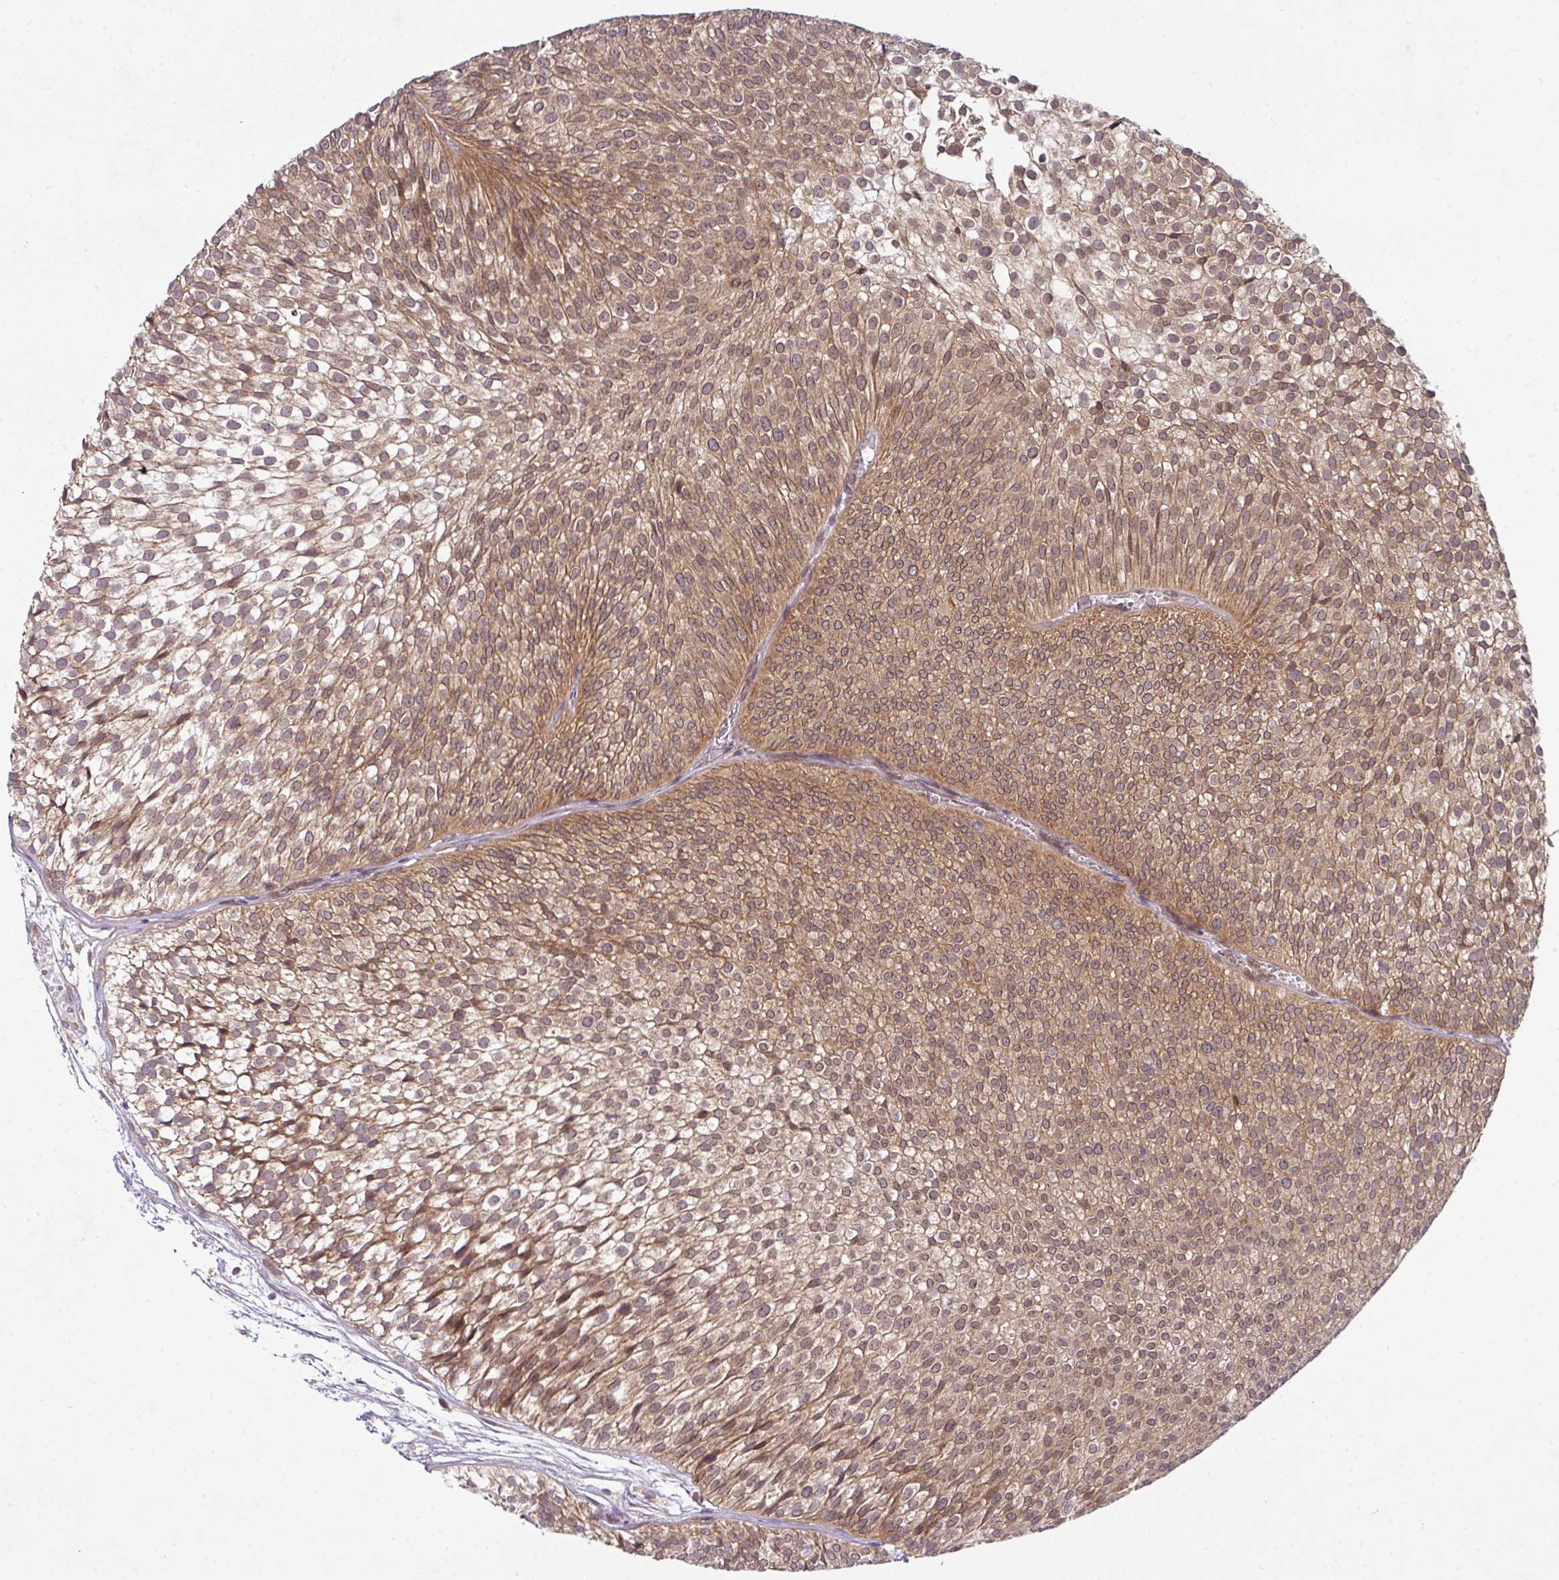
{"staining": {"intensity": "moderate", "quantity": ">75%", "location": "cytoplasmic/membranous"}, "tissue": "urothelial cancer", "cell_type": "Tumor cells", "image_type": "cancer", "snomed": [{"axis": "morphology", "description": "Urothelial carcinoma, Low grade"}, {"axis": "topography", "description": "Urinary bladder"}], "caption": "Protein staining of urothelial cancer tissue displays moderate cytoplasmic/membranous positivity in approximately >75% of tumor cells.", "gene": "CAMLG", "patient": {"sex": "male", "age": 91}}